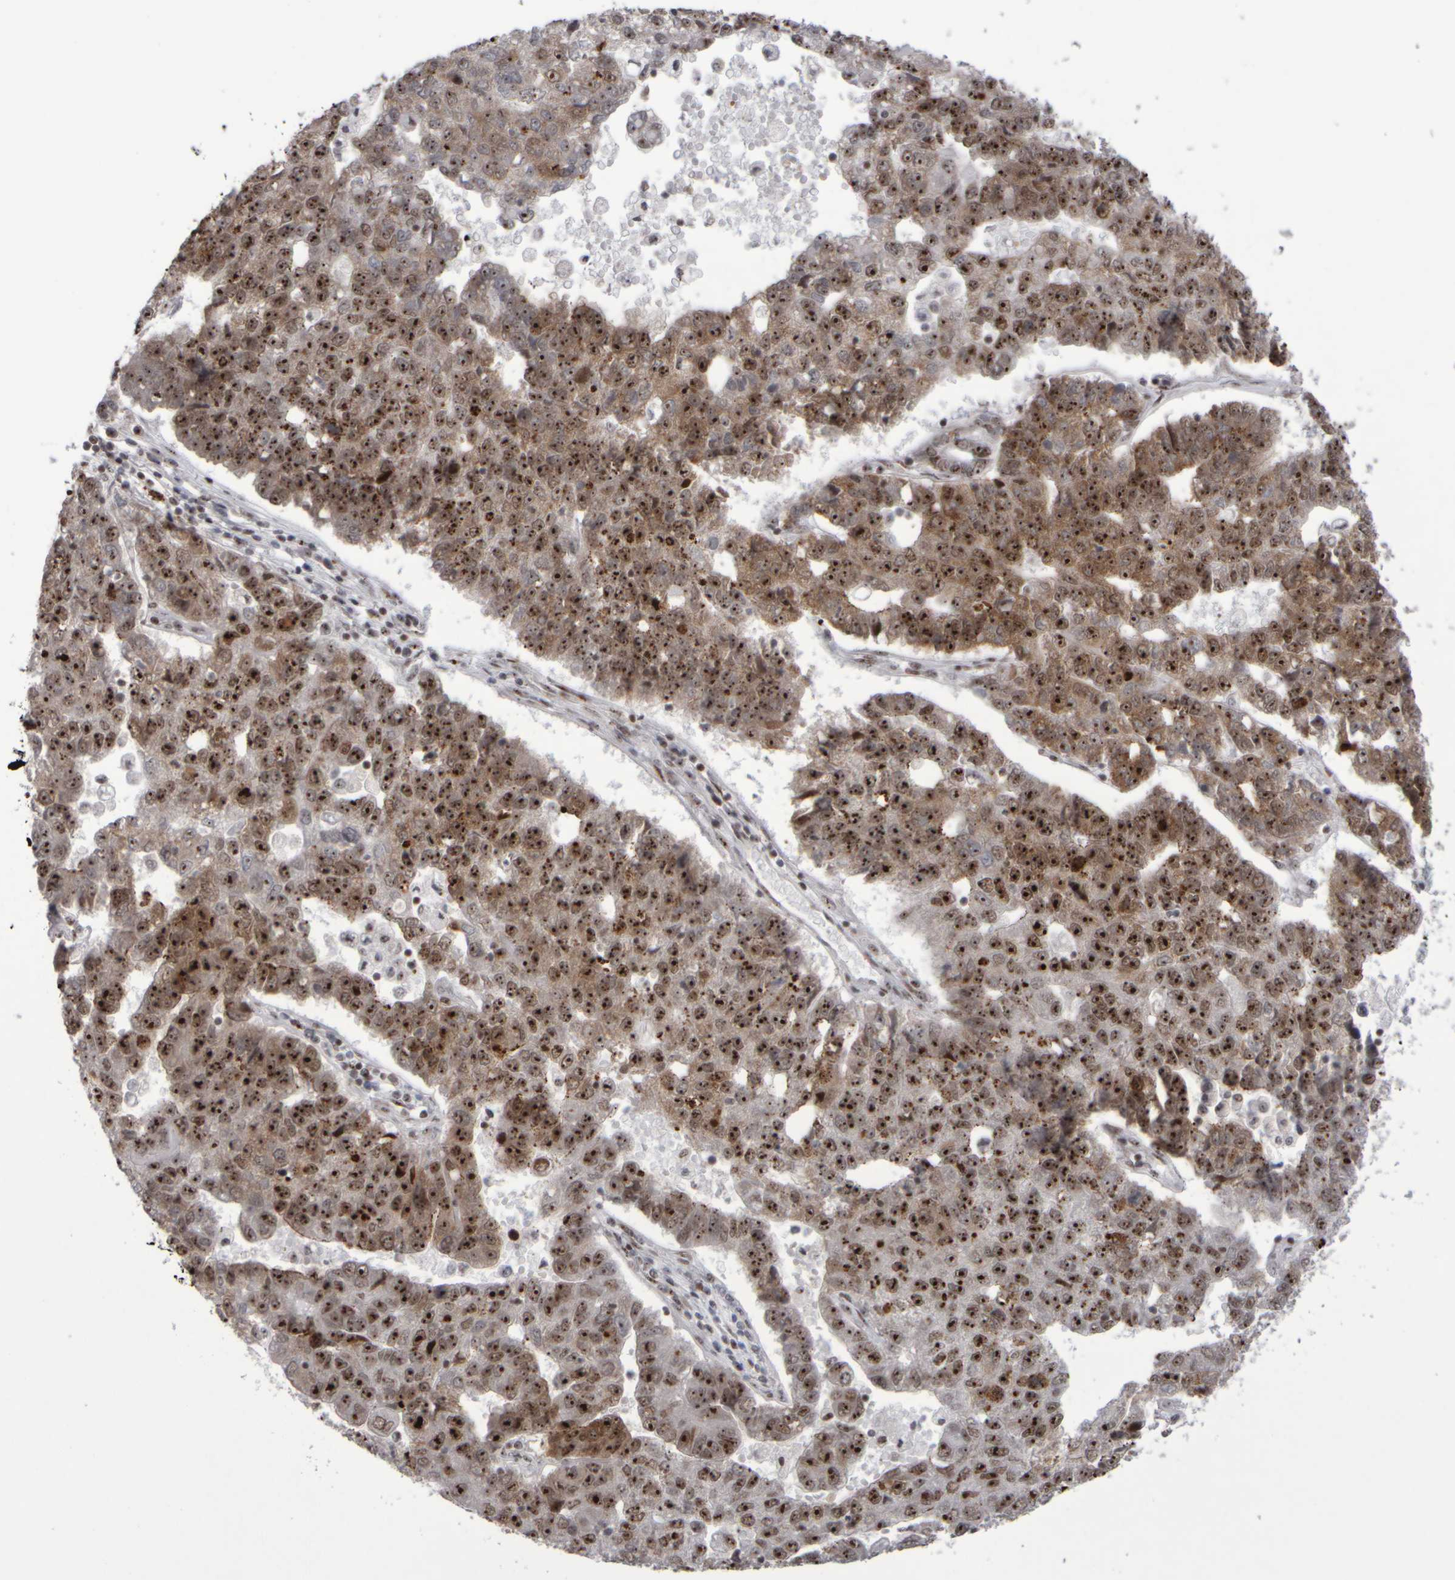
{"staining": {"intensity": "strong", "quantity": ">75%", "location": "cytoplasmic/membranous,nuclear"}, "tissue": "pancreatic cancer", "cell_type": "Tumor cells", "image_type": "cancer", "snomed": [{"axis": "morphology", "description": "Adenocarcinoma, NOS"}, {"axis": "topography", "description": "Pancreas"}], "caption": "Immunohistochemical staining of human pancreatic adenocarcinoma demonstrates strong cytoplasmic/membranous and nuclear protein staining in approximately >75% of tumor cells. The protein of interest is shown in brown color, while the nuclei are stained blue.", "gene": "SURF6", "patient": {"sex": "female", "age": 61}}